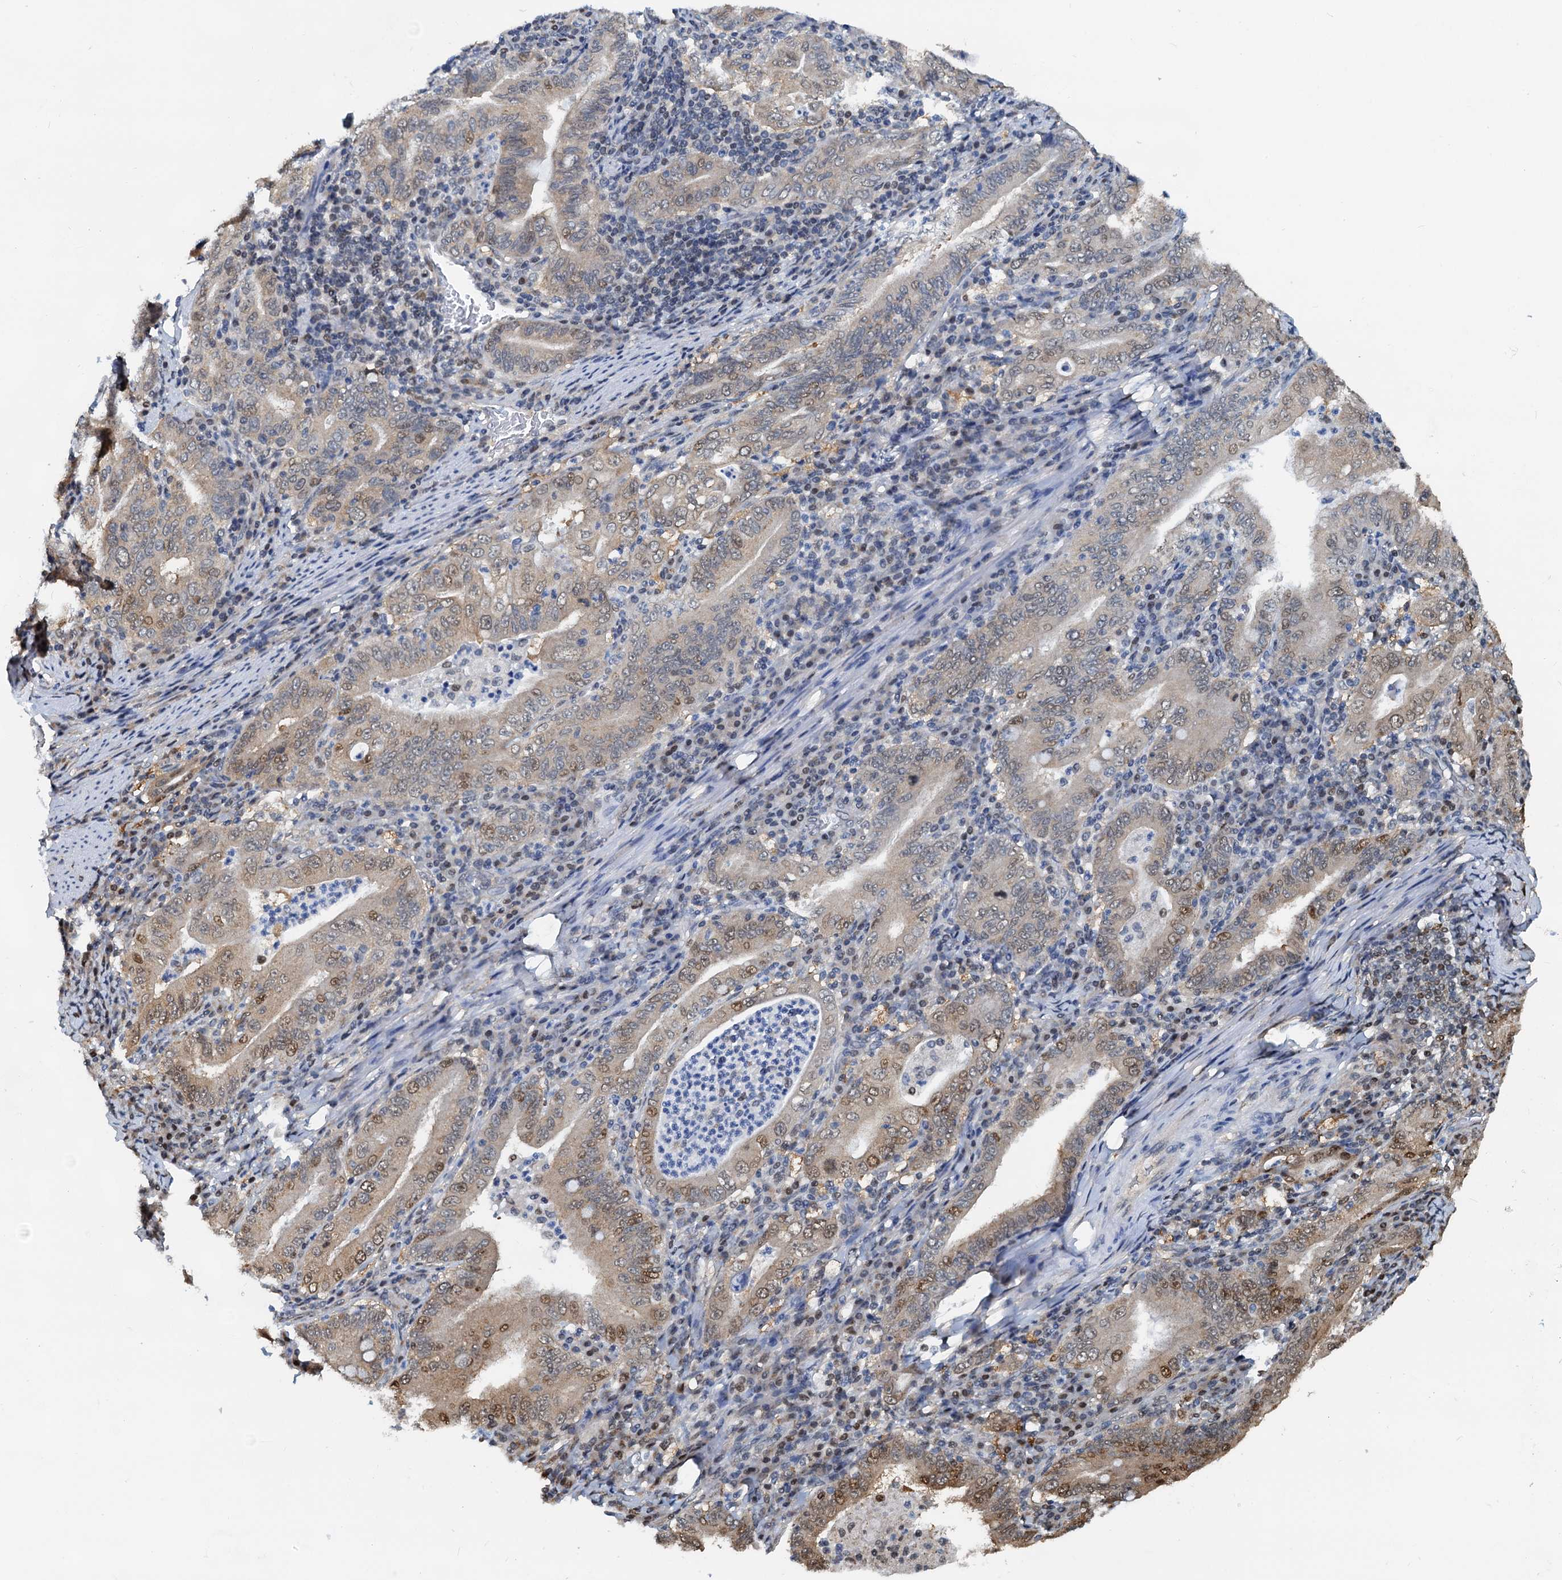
{"staining": {"intensity": "moderate", "quantity": "<25%", "location": "nuclear"}, "tissue": "stomach cancer", "cell_type": "Tumor cells", "image_type": "cancer", "snomed": [{"axis": "morphology", "description": "Normal tissue, NOS"}, {"axis": "morphology", "description": "Adenocarcinoma, NOS"}, {"axis": "topography", "description": "Esophagus"}, {"axis": "topography", "description": "Stomach, upper"}, {"axis": "topography", "description": "Peripheral nerve tissue"}], "caption": "Protein positivity by IHC reveals moderate nuclear staining in about <25% of tumor cells in stomach cancer (adenocarcinoma).", "gene": "PTGES3", "patient": {"sex": "male", "age": 62}}